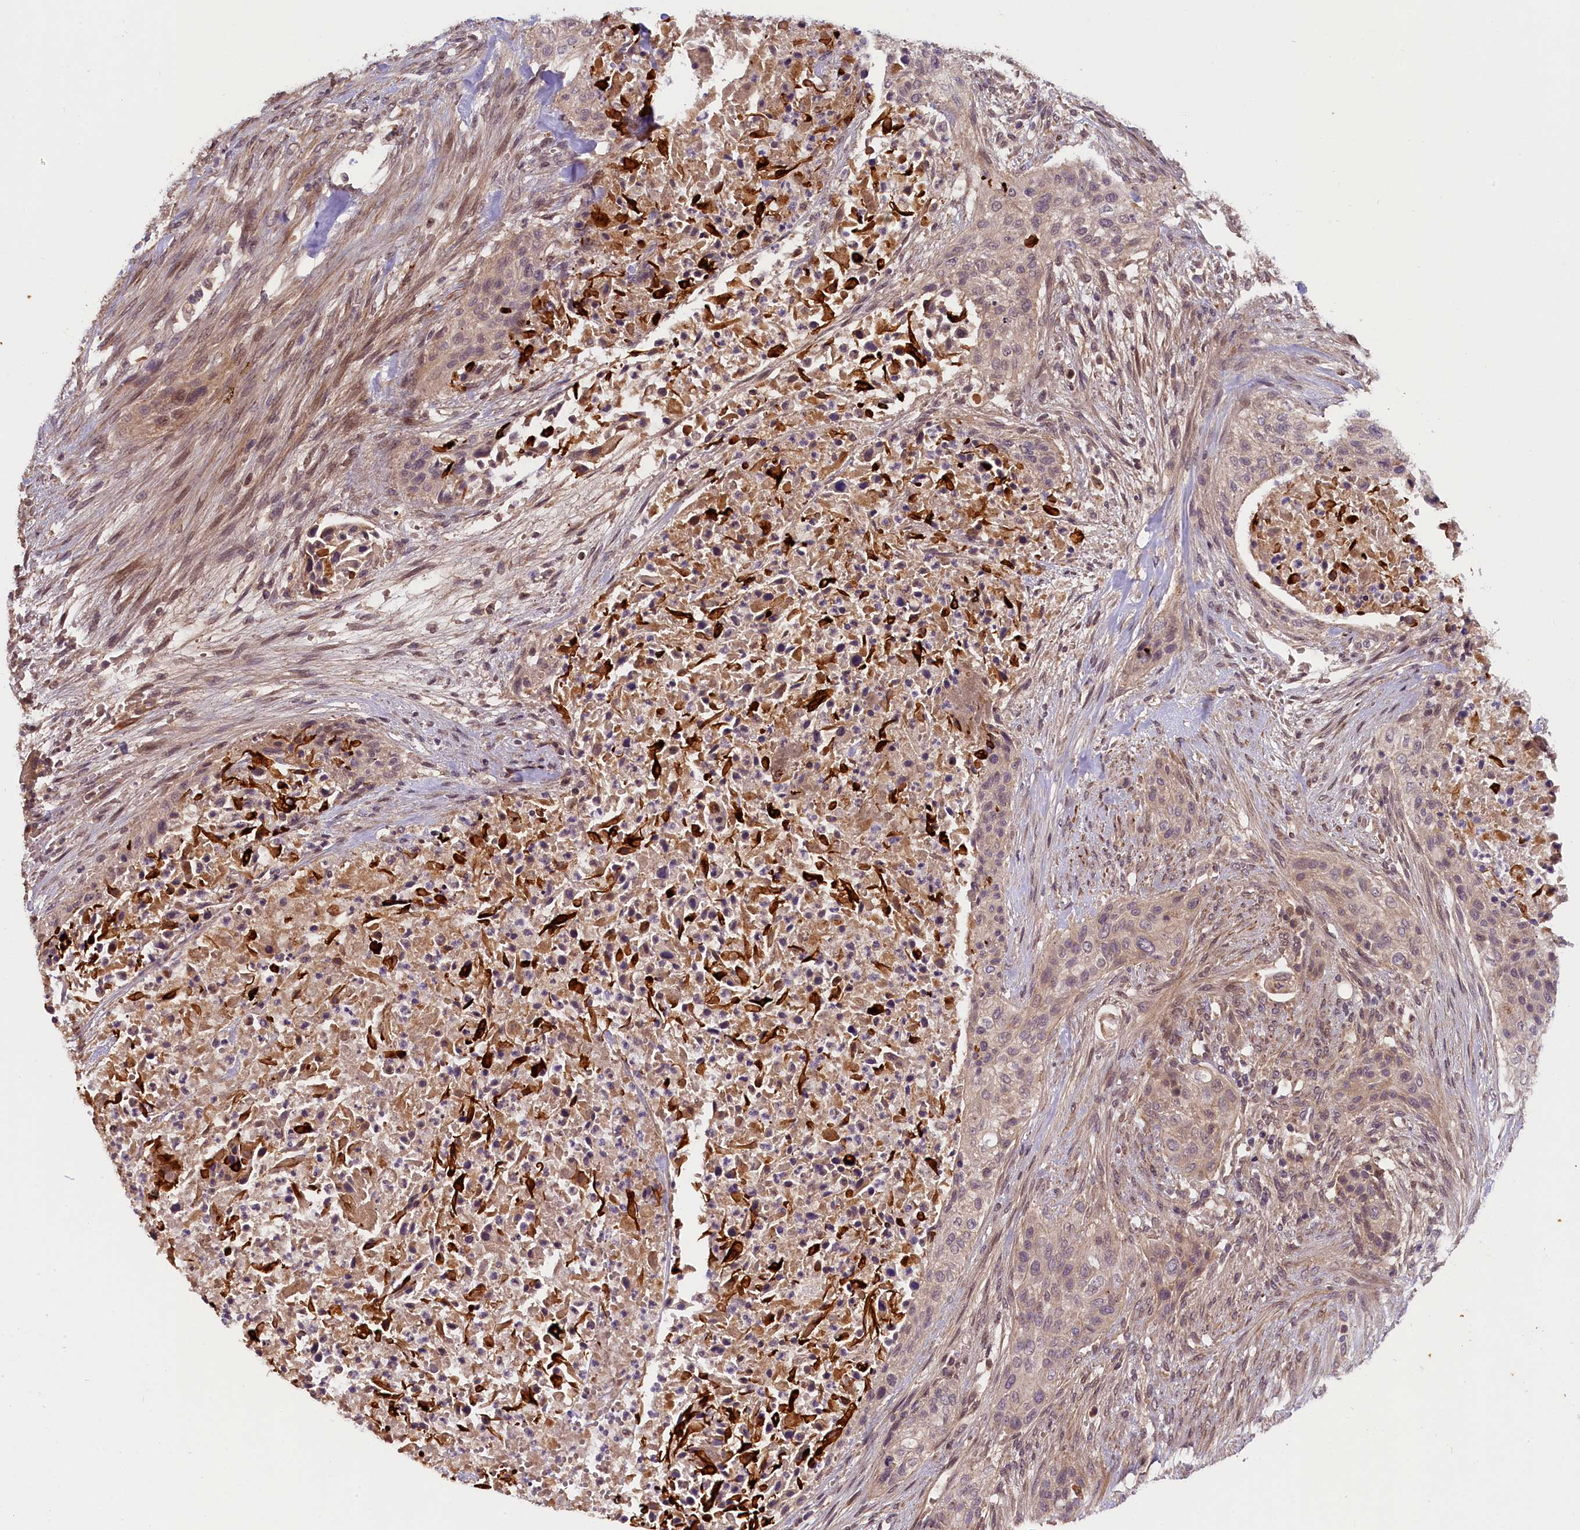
{"staining": {"intensity": "weak", "quantity": "25%-75%", "location": "cytoplasmic/membranous"}, "tissue": "urothelial cancer", "cell_type": "Tumor cells", "image_type": "cancer", "snomed": [{"axis": "morphology", "description": "Urothelial carcinoma, High grade"}, {"axis": "topography", "description": "Urinary bladder"}], "caption": "The micrograph shows staining of urothelial carcinoma (high-grade), revealing weak cytoplasmic/membranous protein positivity (brown color) within tumor cells.", "gene": "ZNF480", "patient": {"sex": "male", "age": 35}}